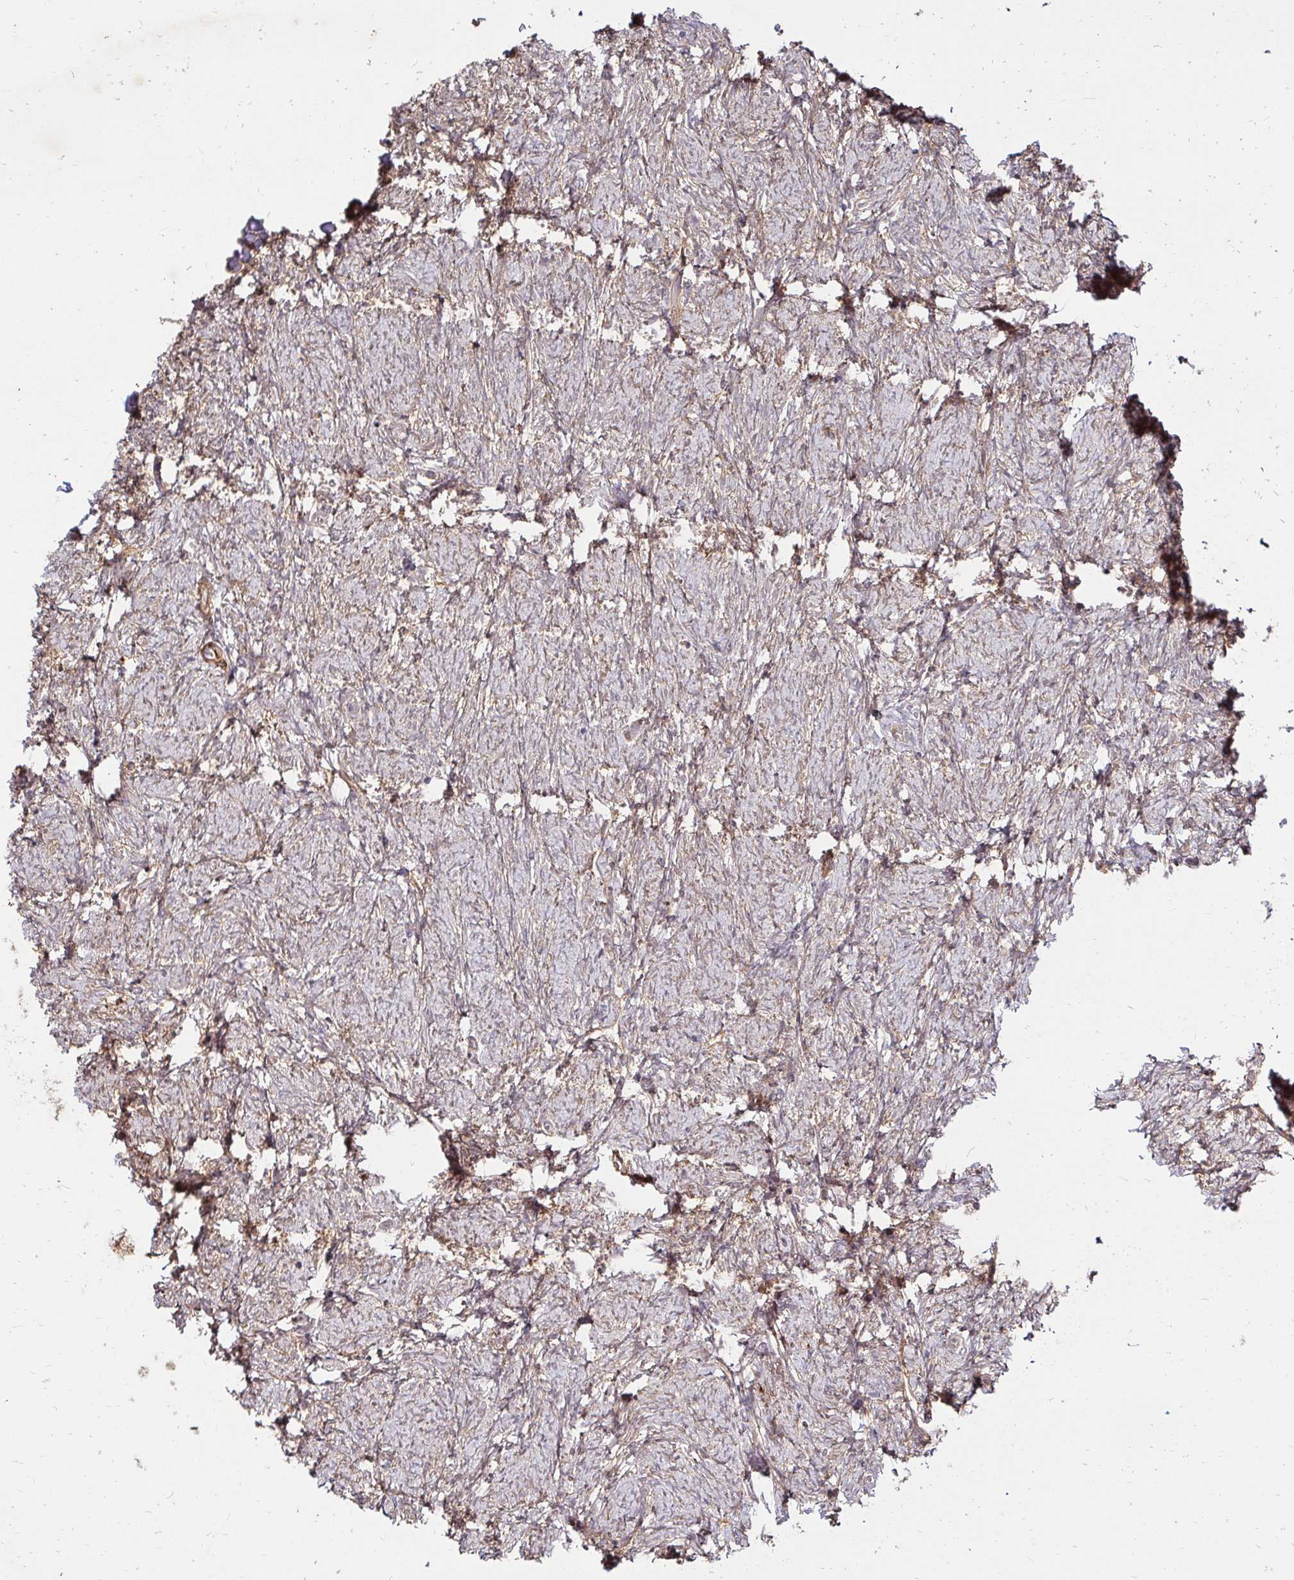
{"staining": {"intensity": "weak", "quantity": ">75%", "location": "cytoplasmic/membranous"}, "tissue": "ovary", "cell_type": "Follicle cells", "image_type": "normal", "snomed": [{"axis": "morphology", "description": "Normal tissue, NOS"}, {"axis": "topography", "description": "Ovary"}], "caption": "Ovary was stained to show a protein in brown. There is low levels of weak cytoplasmic/membranous expression in approximately >75% of follicle cells. (DAB (3,3'-diaminobenzidine) IHC with brightfield microscopy, high magnification).", "gene": "YAP1", "patient": {"sex": "female", "age": 41}}